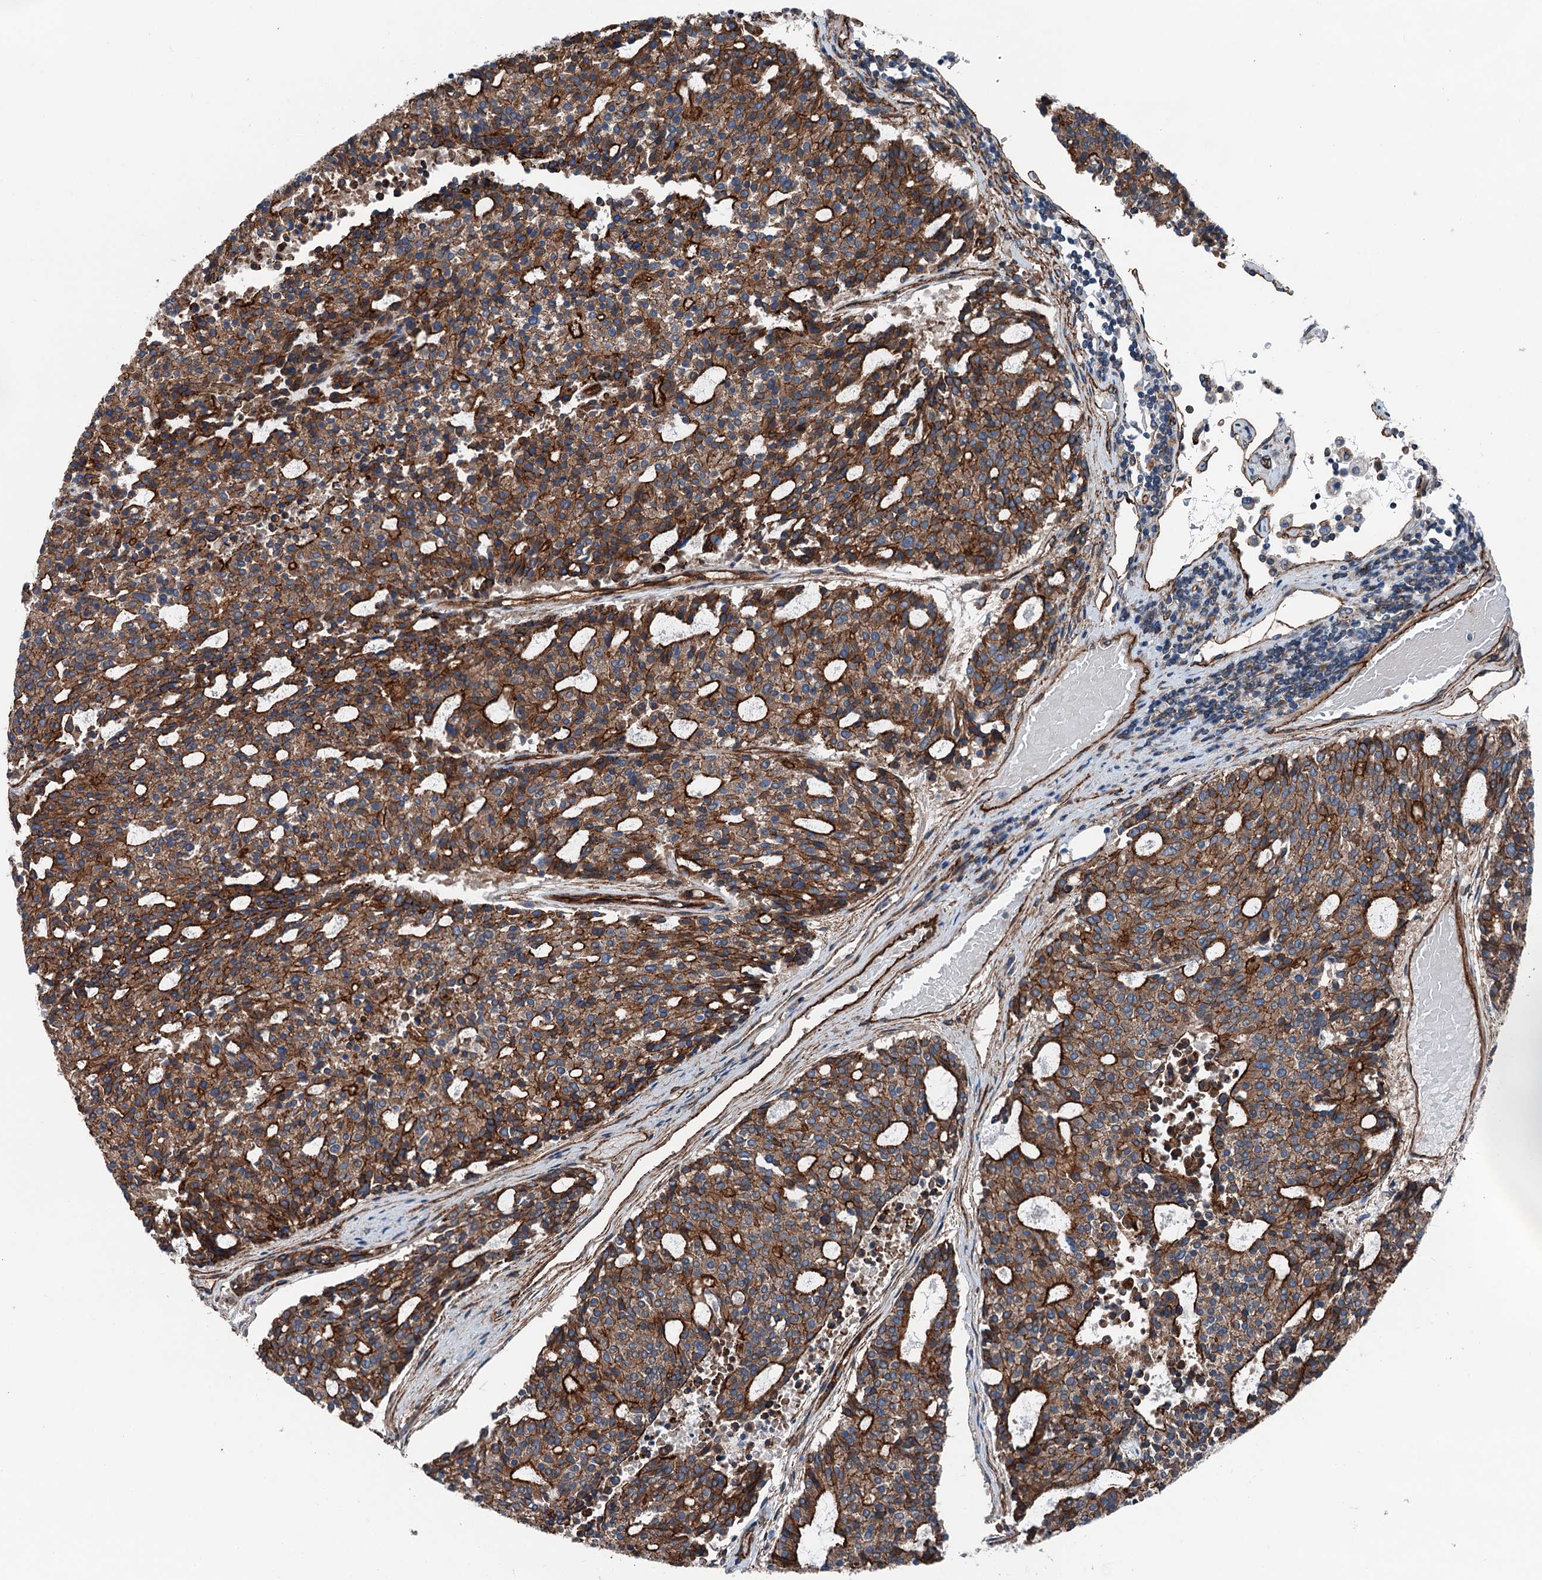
{"staining": {"intensity": "strong", "quantity": ">75%", "location": "cytoplasmic/membranous"}, "tissue": "carcinoid", "cell_type": "Tumor cells", "image_type": "cancer", "snomed": [{"axis": "morphology", "description": "Carcinoid, malignant, NOS"}, {"axis": "topography", "description": "Pancreas"}], "caption": "Tumor cells display strong cytoplasmic/membranous staining in about >75% of cells in malignant carcinoid.", "gene": "NMRAL1", "patient": {"sex": "female", "age": 54}}